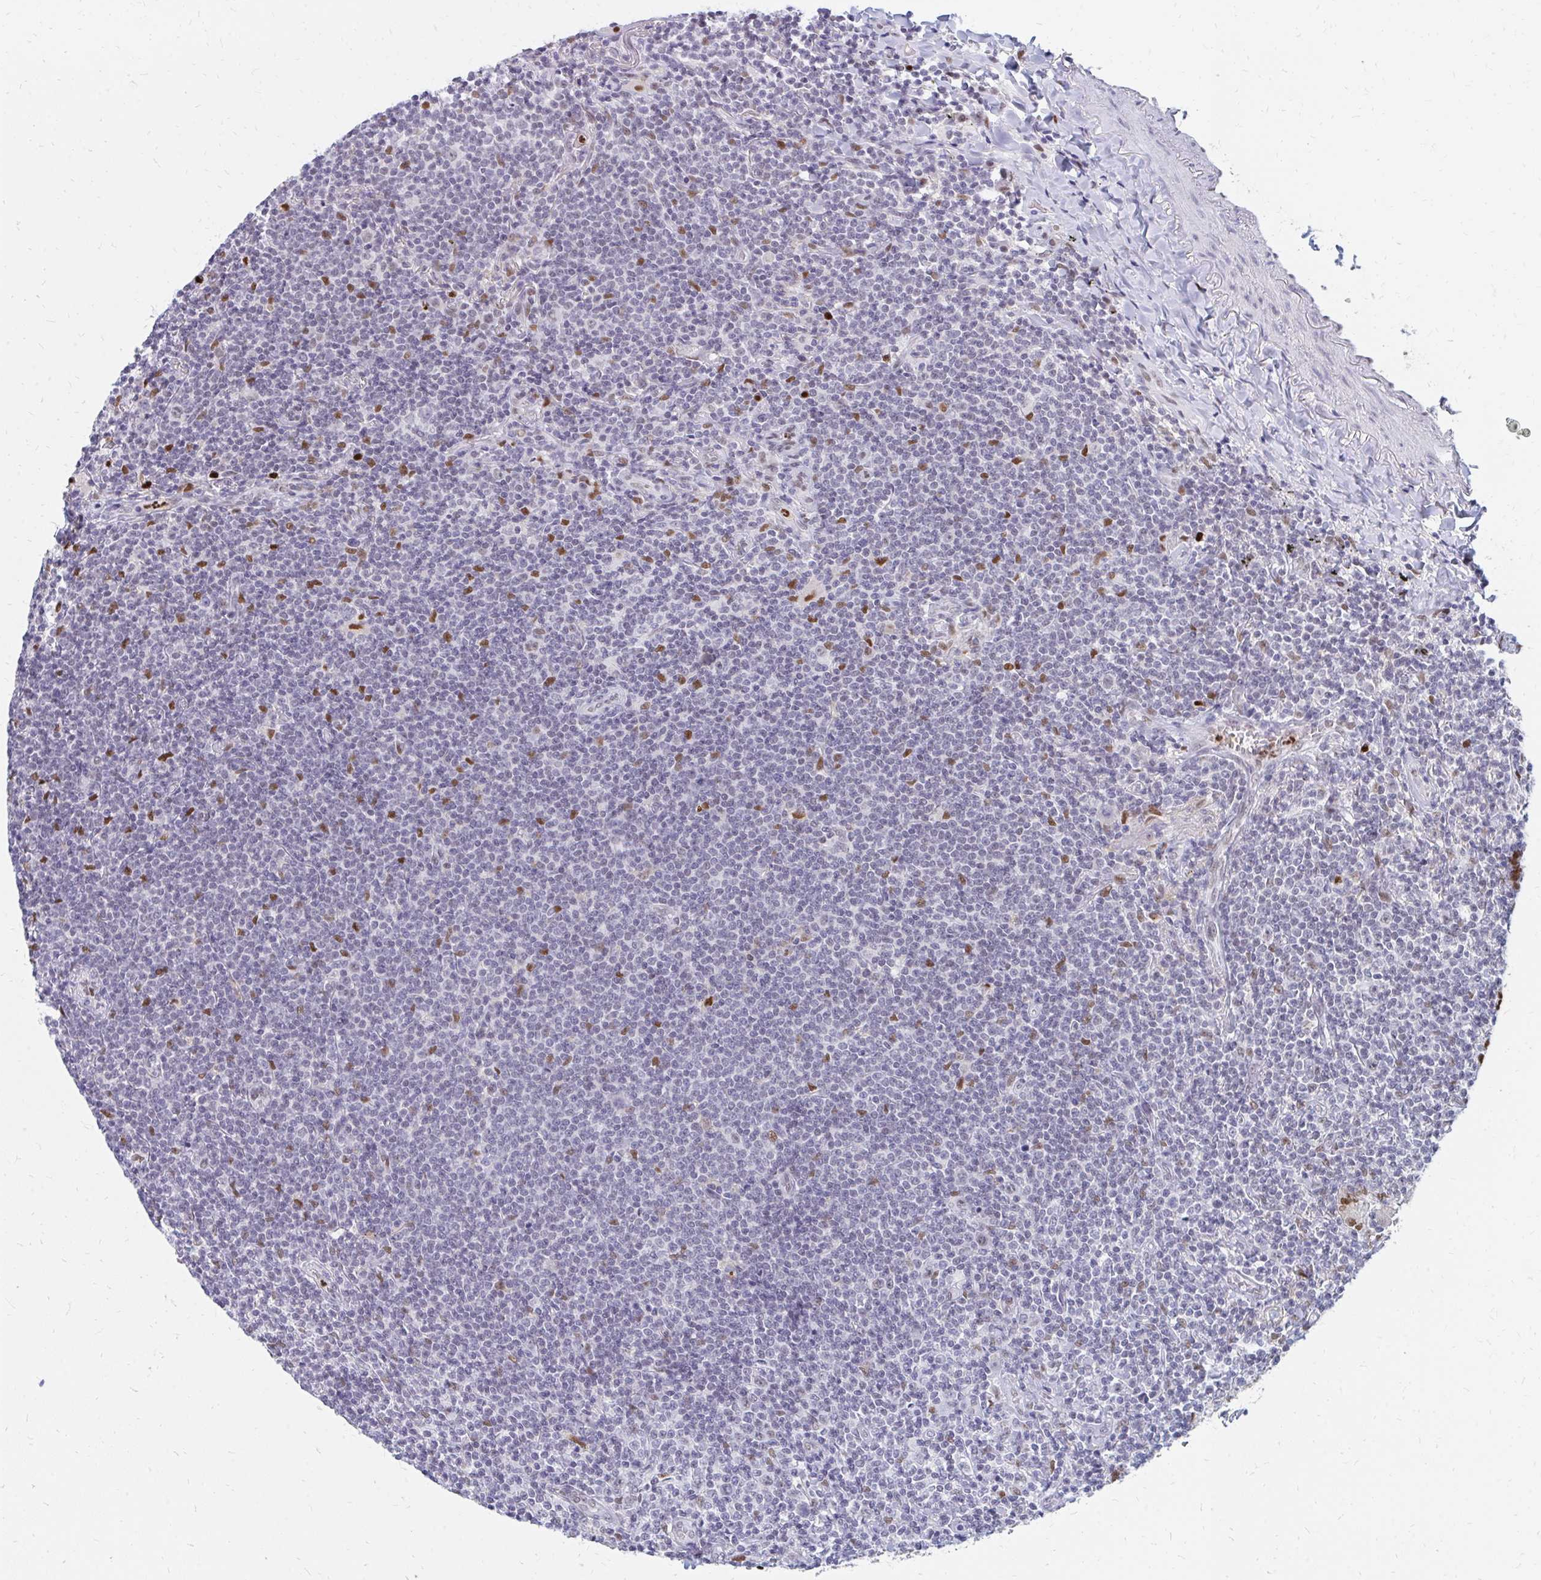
{"staining": {"intensity": "negative", "quantity": "none", "location": "none"}, "tissue": "lymphoma", "cell_type": "Tumor cells", "image_type": "cancer", "snomed": [{"axis": "morphology", "description": "Malignant lymphoma, non-Hodgkin's type, Low grade"}, {"axis": "topography", "description": "Lung"}], "caption": "A photomicrograph of human malignant lymphoma, non-Hodgkin's type (low-grade) is negative for staining in tumor cells.", "gene": "PLK3", "patient": {"sex": "female", "age": 71}}